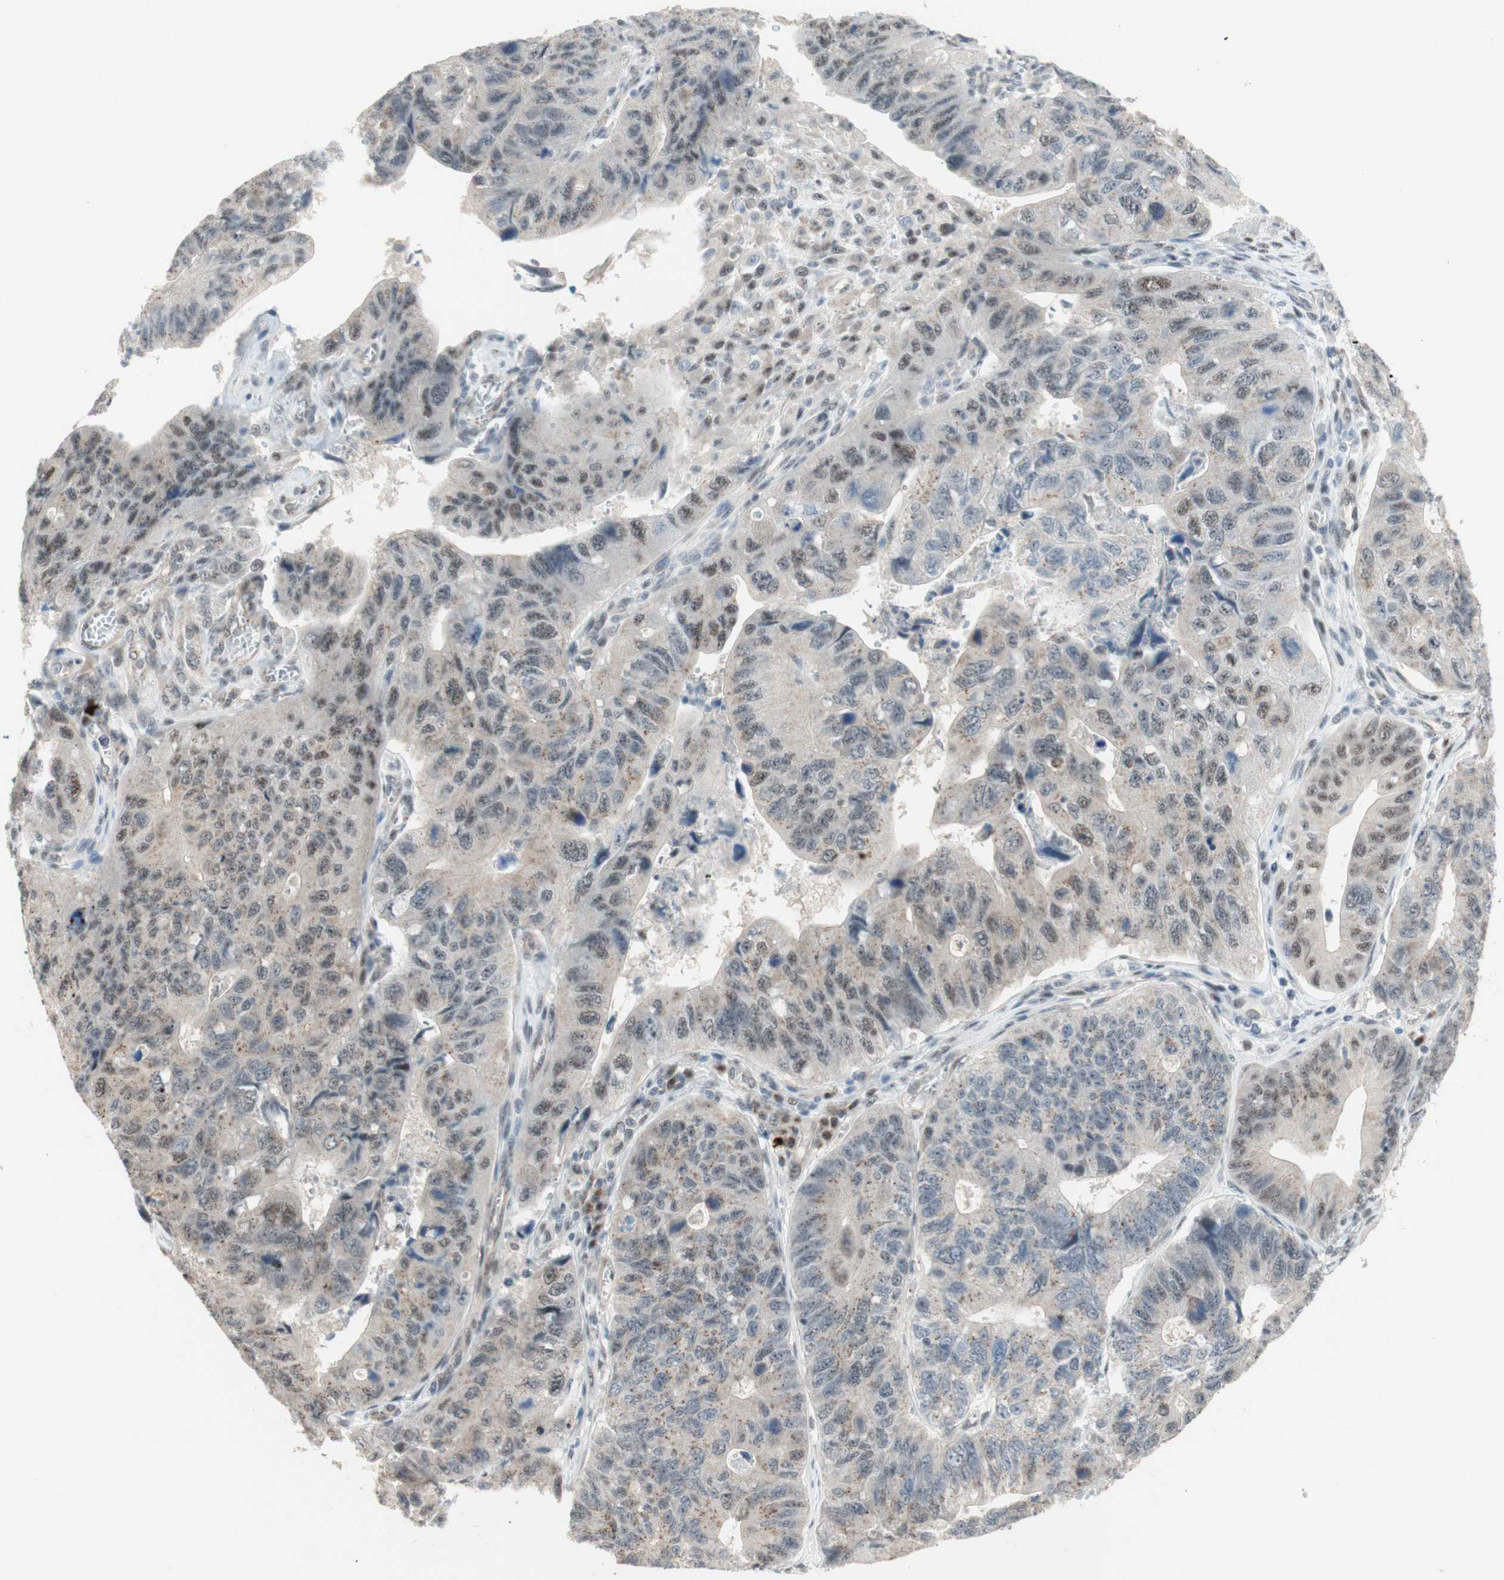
{"staining": {"intensity": "weak", "quantity": ">75%", "location": "cytoplasmic/membranous"}, "tissue": "stomach cancer", "cell_type": "Tumor cells", "image_type": "cancer", "snomed": [{"axis": "morphology", "description": "Adenocarcinoma, NOS"}, {"axis": "topography", "description": "Stomach"}], "caption": "The immunohistochemical stain shows weak cytoplasmic/membranous staining in tumor cells of stomach adenocarcinoma tissue.", "gene": "CYLD", "patient": {"sex": "male", "age": 59}}